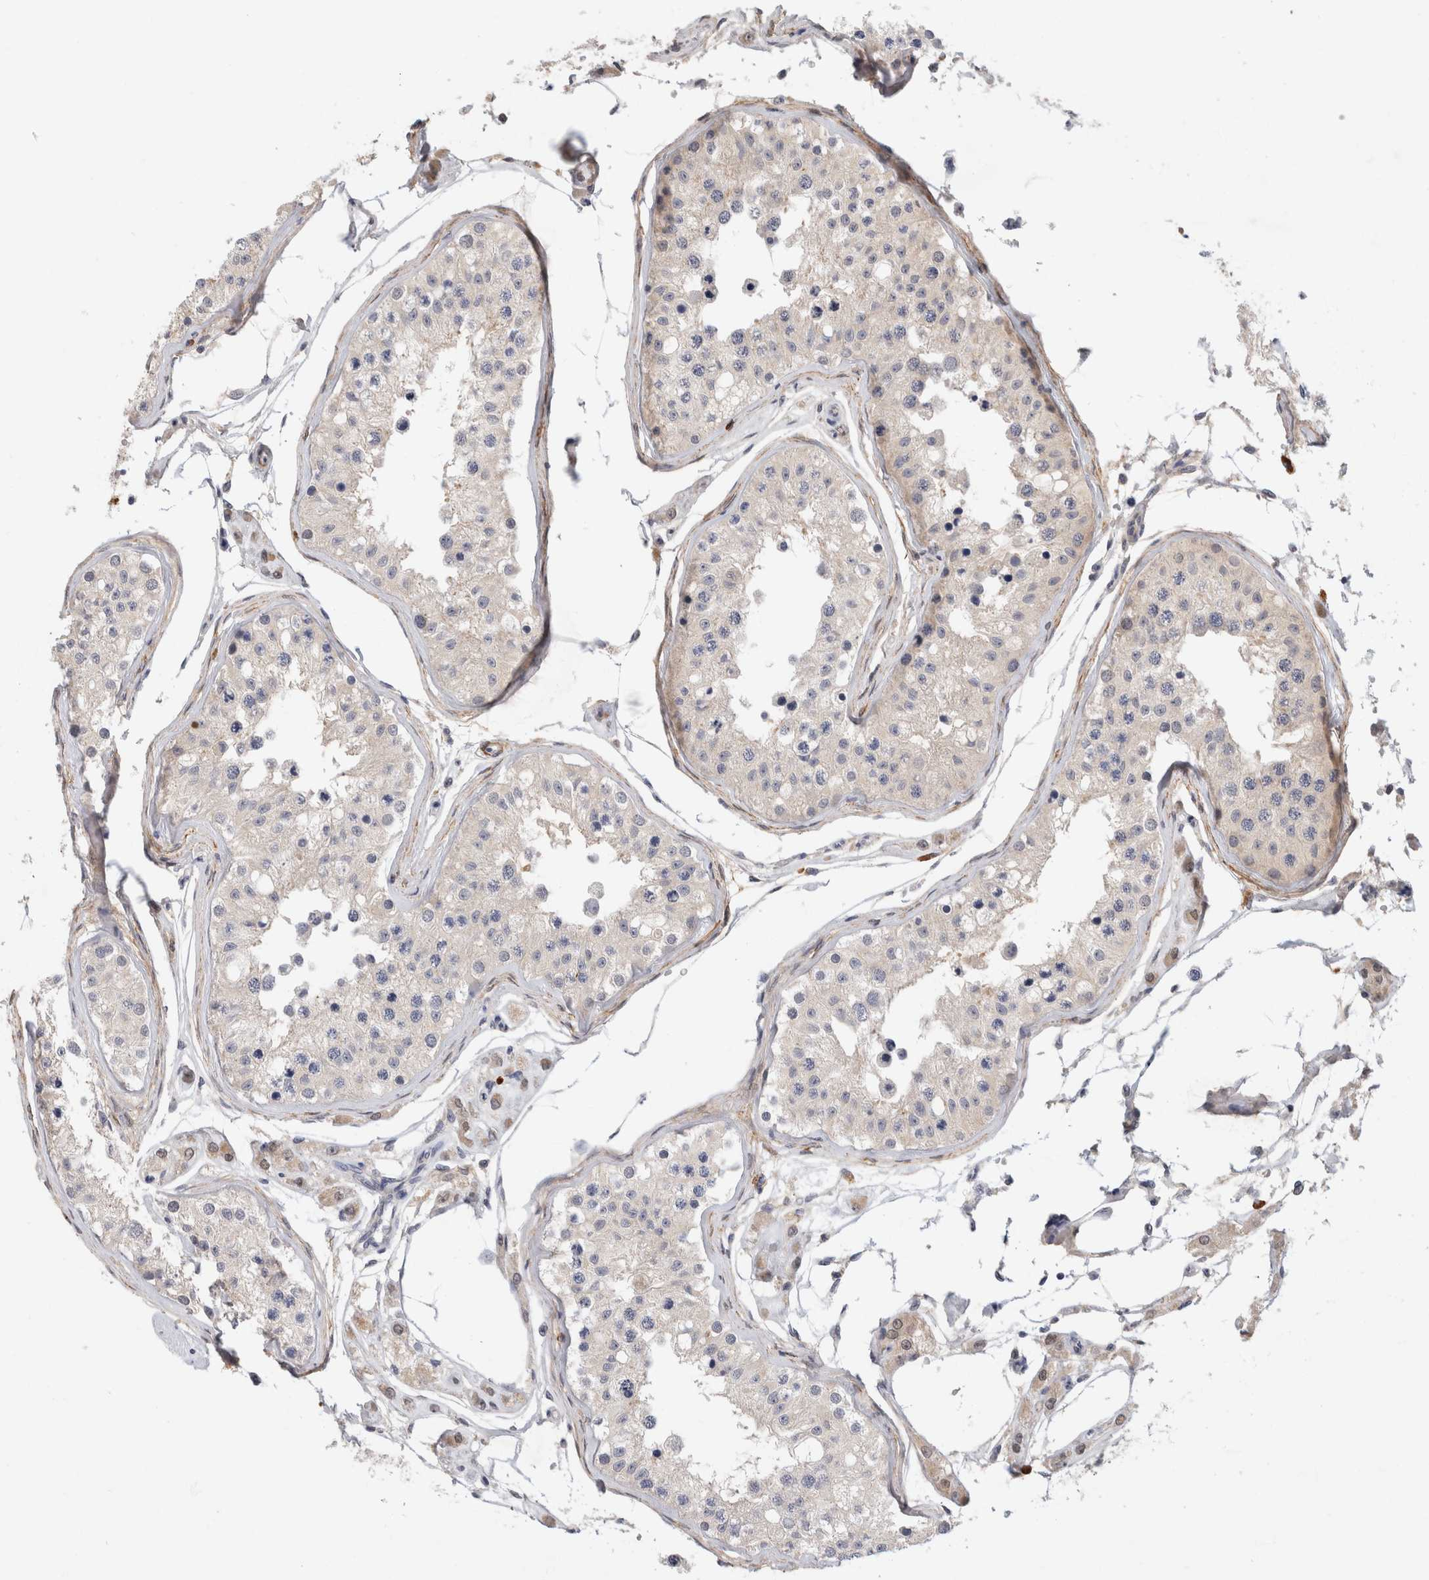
{"staining": {"intensity": "negative", "quantity": "none", "location": "none"}, "tissue": "testis", "cell_type": "Cells in seminiferous ducts", "image_type": "normal", "snomed": [{"axis": "morphology", "description": "Normal tissue, NOS"}, {"axis": "morphology", "description": "Adenocarcinoma, metastatic, NOS"}, {"axis": "topography", "description": "Testis"}], "caption": "A high-resolution image shows IHC staining of unremarkable testis, which exhibits no significant positivity in cells in seminiferous ducts.", "gene": "PGM1", "patient": {"sex": "male", "age": 26}}